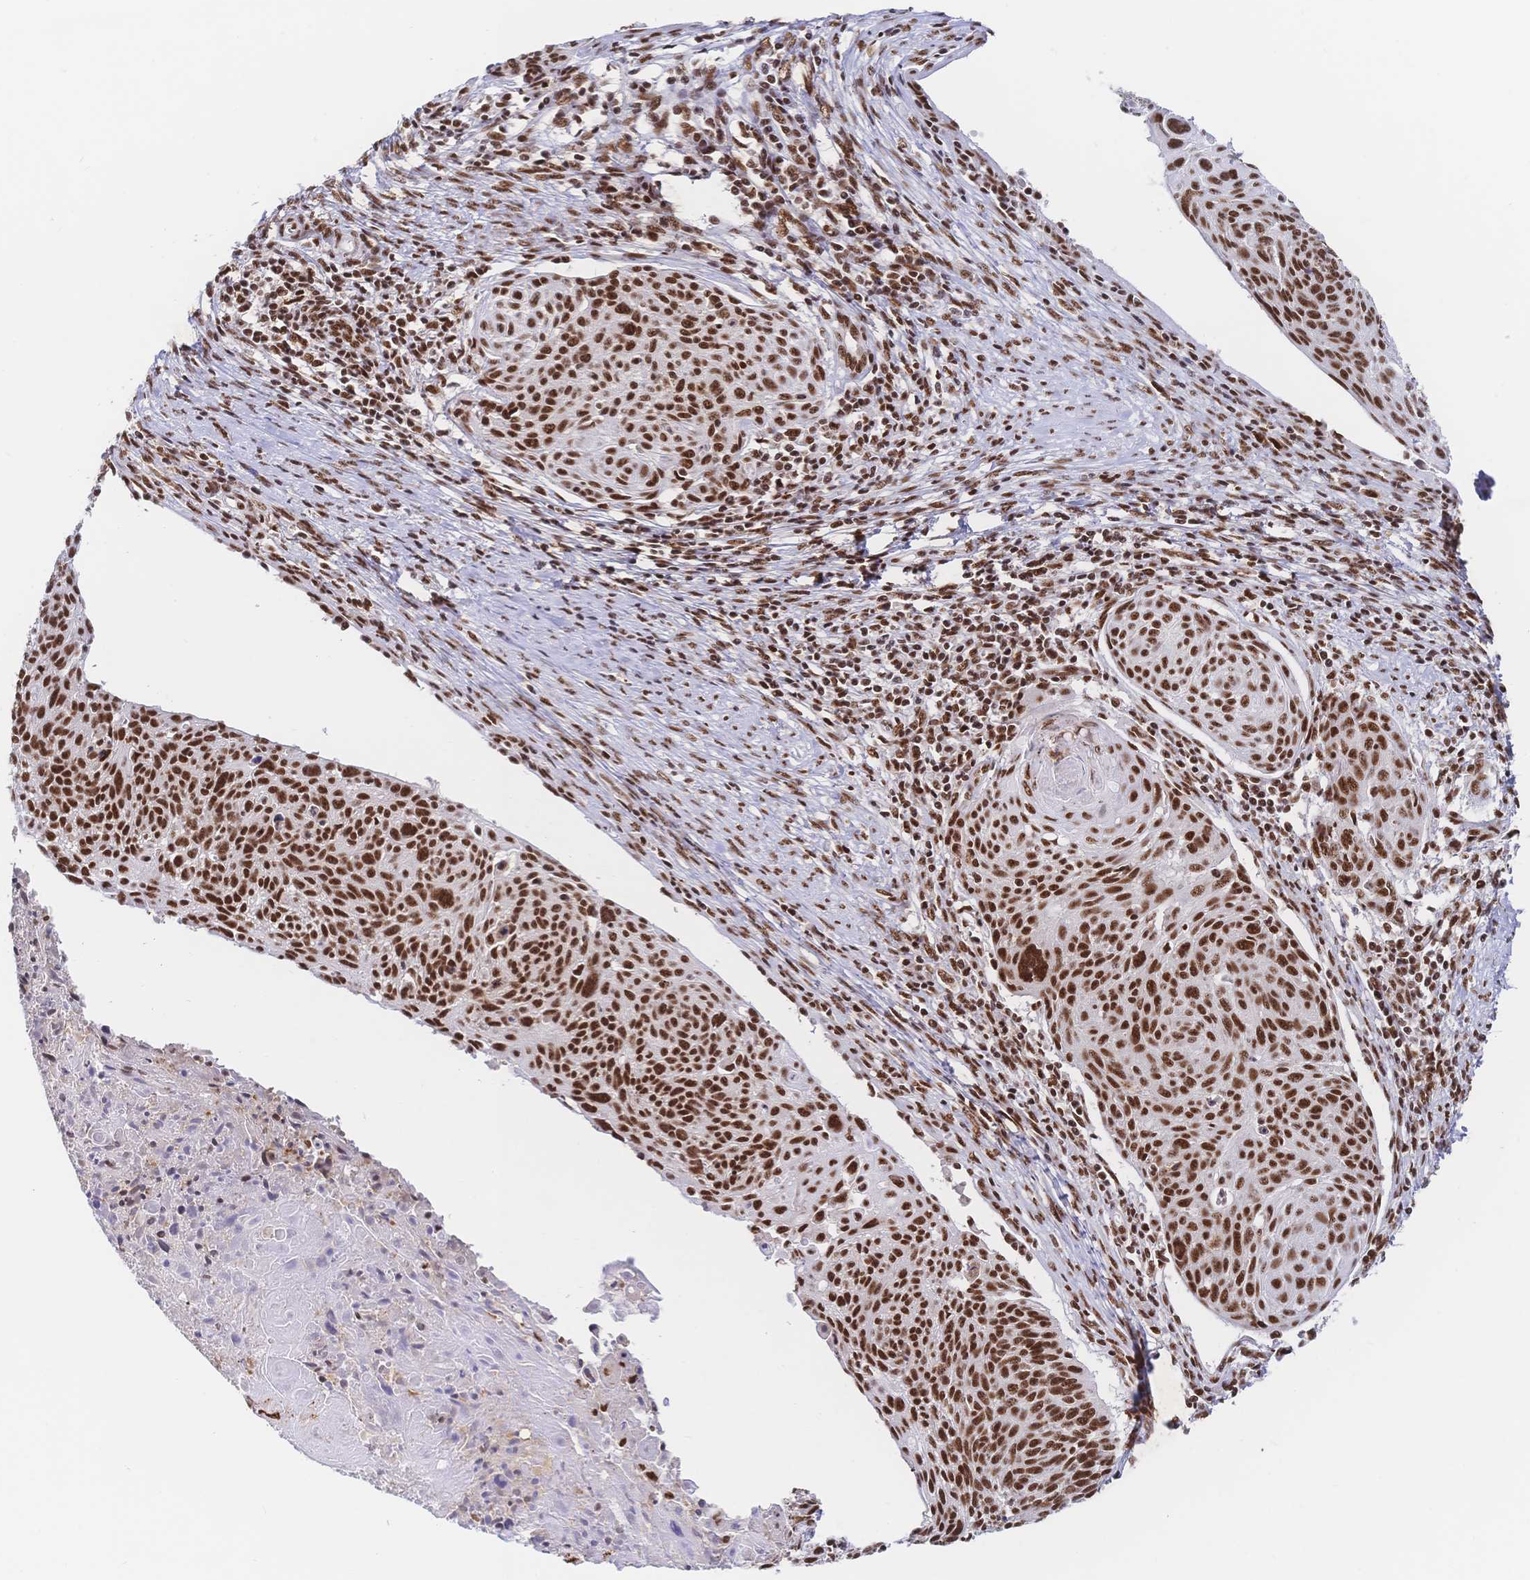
{"staining": {"intensity": "strong", "quantity": ">75%", "location": "nuclear"}, "tissue": "cervical cancer", "cell_type": "Tumor cells", "image_type": "cancer", "snomed": [{"axis": "morphology", "description": "Squamous cell carcinoma, NOS"}, {"axis": "topography", "description": "Cervix"}], "caption": "Immunohistochemistry micrograph of neoplastic tissue: human cervical cancer stained using IHC displays high levels of strong protein expression localized specifically in the nuclear of tumor cells, appearing as a nuclear brown color.", "gene": "SRSF1", "patient": {"sex": "female", "age": 49}}